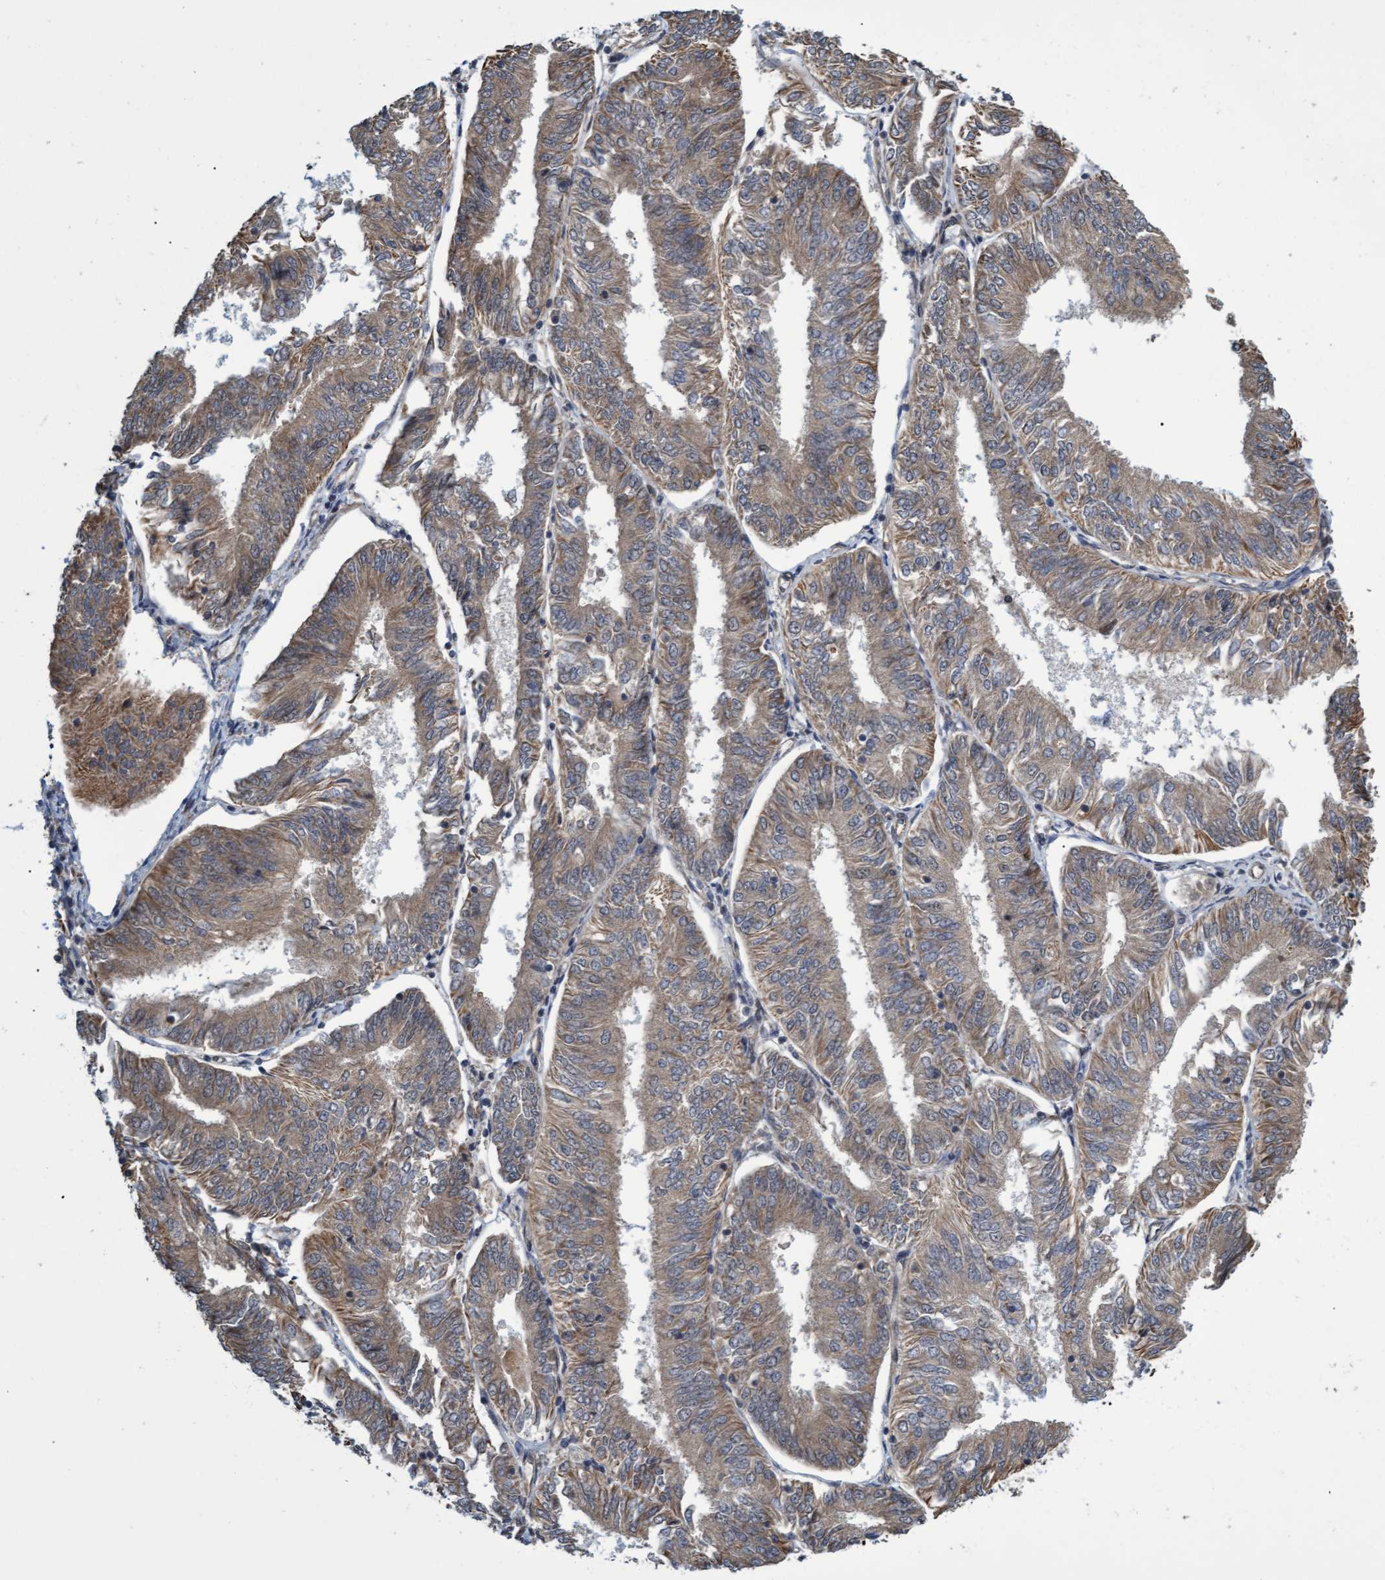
{"staining": {"intensity": "moderate", "quantity": ">75%", "location": "cytoplasmic/membranous"}, "tissue": "endometrial cancer", "cell_type": "Tumor cells", "image_type": "cancer", "snomed": [{"axis": "morphology", "description": "Adenocarcinoma, NOS"}, {"axis": "topography", "description": "Endometrium"}], "caption": "This is an image of immunohistochemistry staining of endometrial cancer (adenocarcinoma), which shows moderate positivity in the cytoplasmic/membranous of tumor cells.", "gene": "TNFRSF10B", "patient": {"sex": "female", "age": 58}}